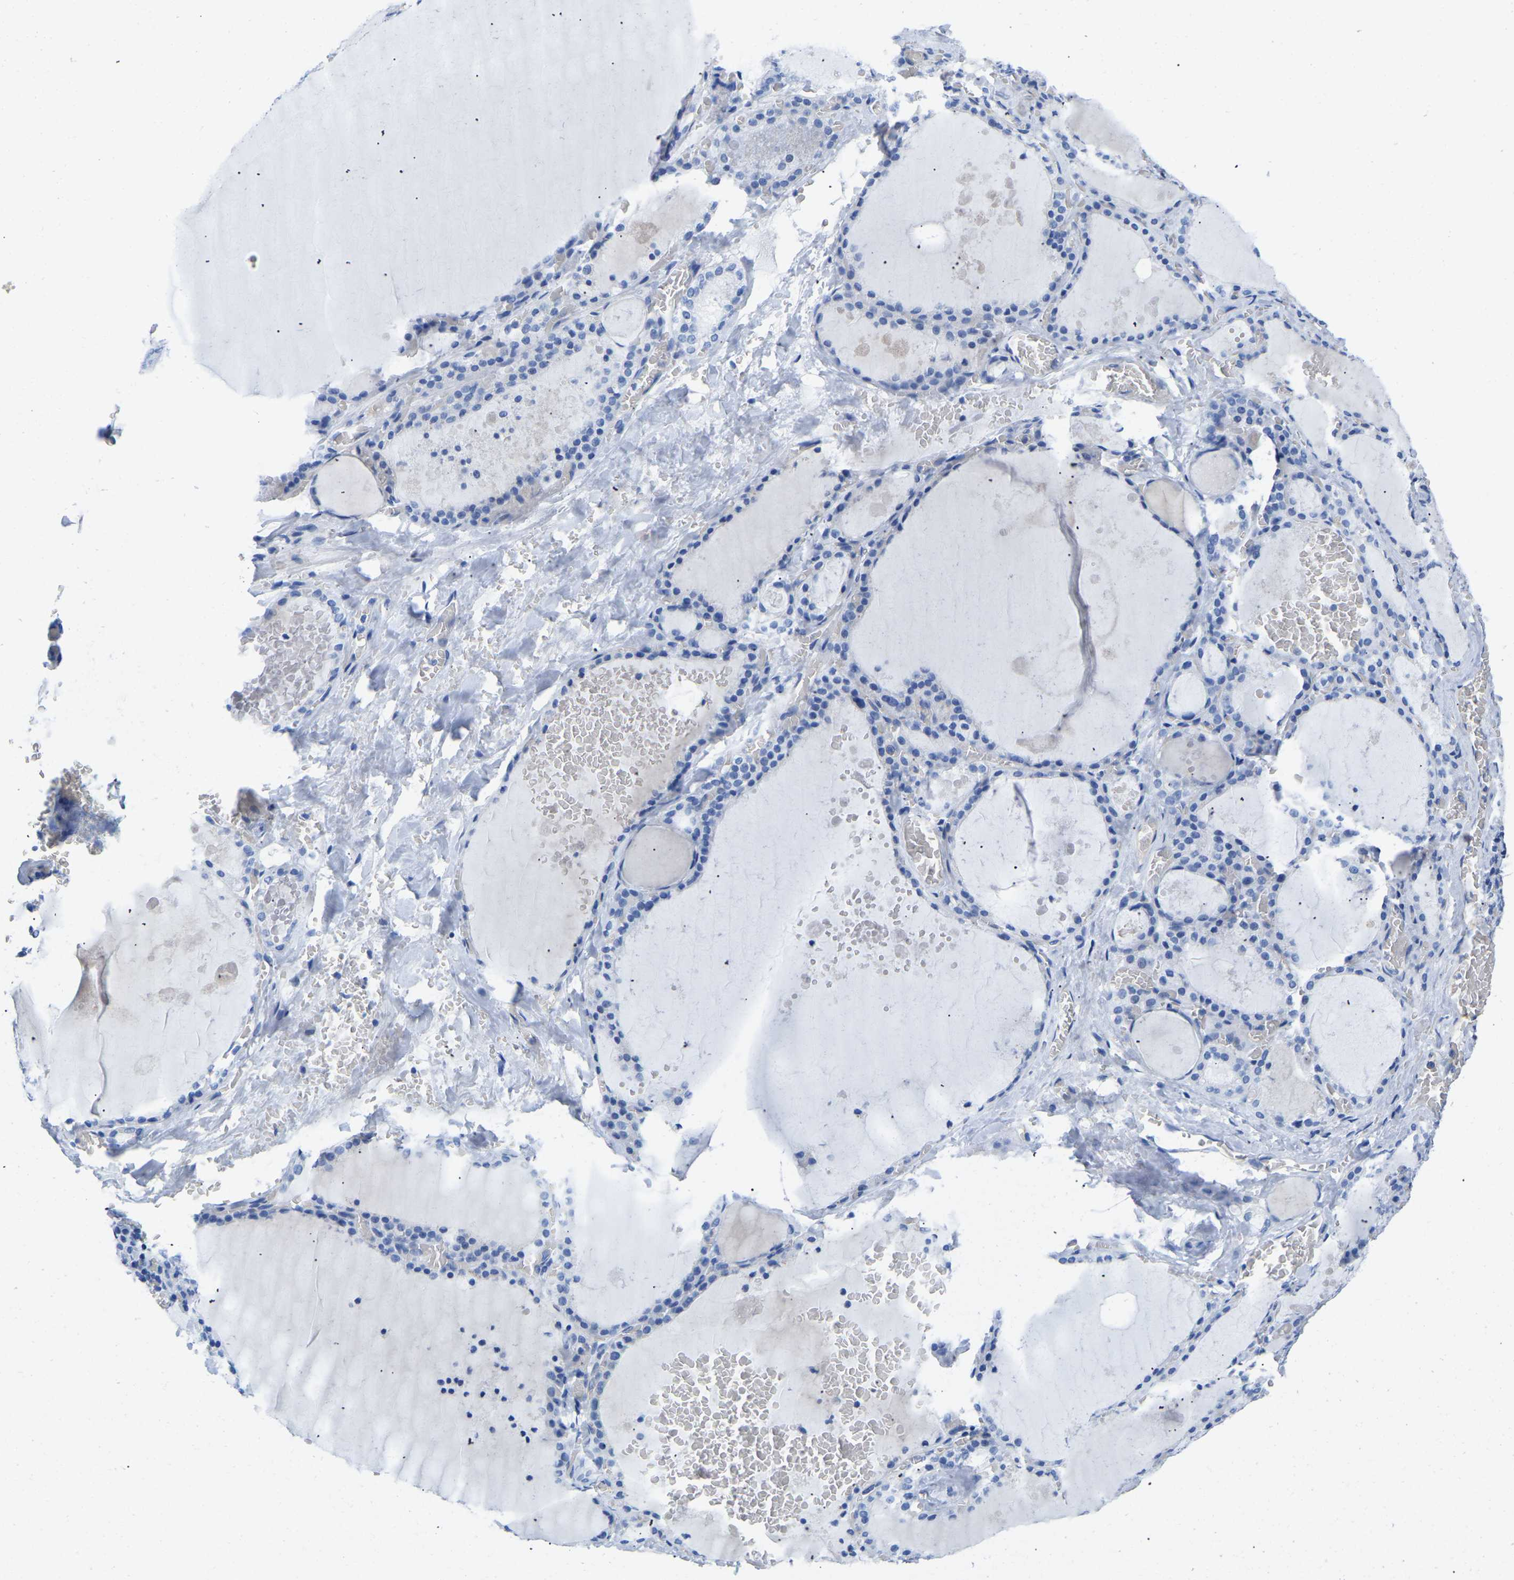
{"staining": {"intensity": "negative", "quantity": "none", "location": "none"}, "tissue": "thyroid gland", "cell_type": "Glandular cells", "image_type": "normal", "snomed": [{"axis": "morphology", "description": "Normal tissue, NOS"}, {"axis": "topography", "description": "Thyroid gland"}], "caption": "Thyroid gland was stained to show a protein in brown. There is no significant staining in glandular cells. (Brightfield microscopy of DAB (3,3'-diaminobenzidine) immunohistochemistry (IHC) at high magnification).", "gene": "UPK3A", "patient": {"sex": "male", "age": 56}}